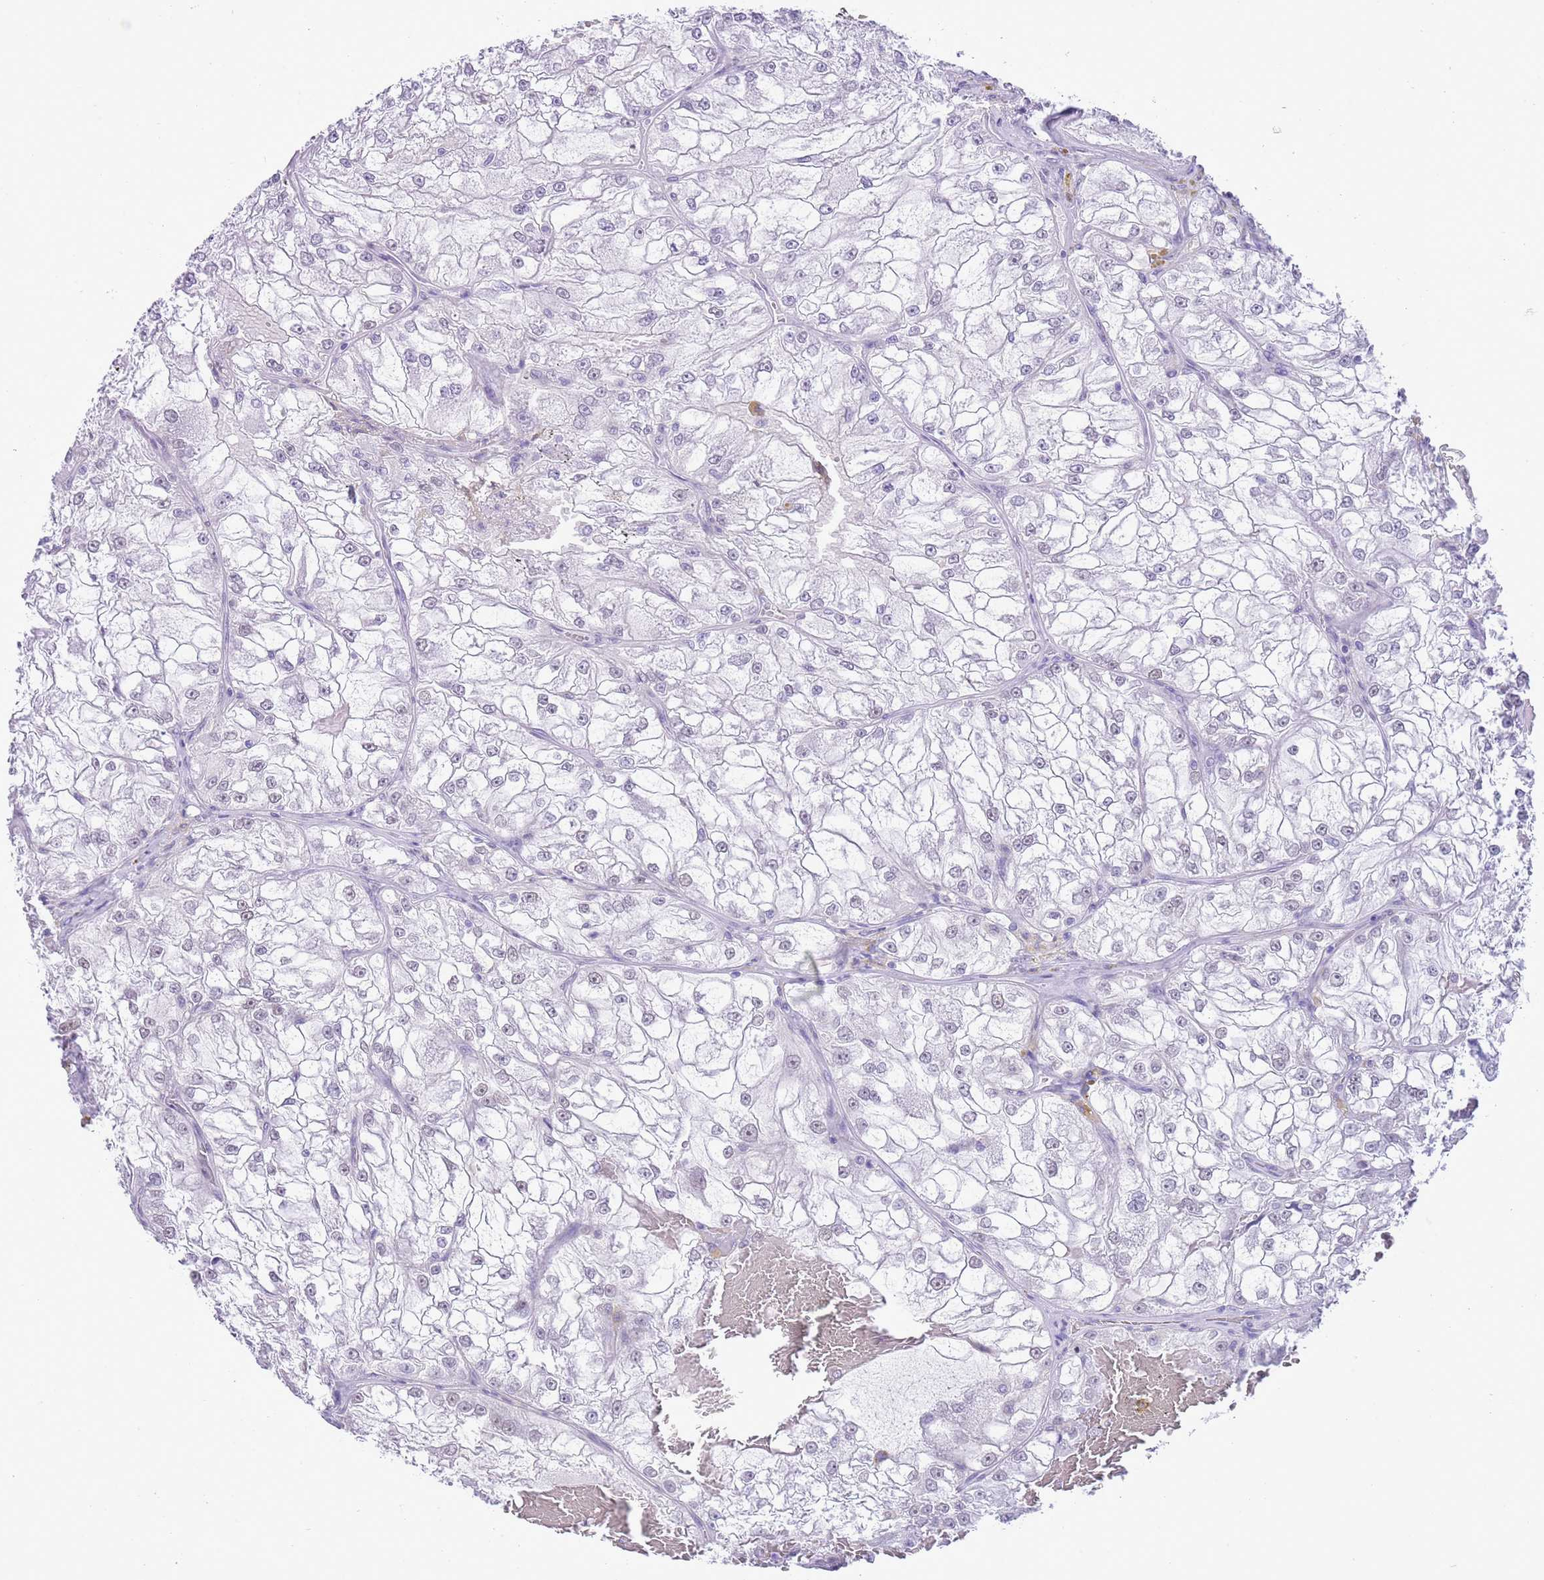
{"staining": {"intensity": "negative", "quantity": "none", "location": "none"}, "tissue": "renal cancer", "cell_type": "Tumor cells", "image_type": "cancer", "snomed": [{"axis": "morphology", "description": "Adenocarcinoma, NOS"}, {"axis": "topography", "description": "Kidney"}], "caption": "The immunohistochemistry micrograph has no significant positivity in tumor cells of adenocarcinoma (renal) tissue.", "gene": "PPP1R17", "patient": {"sex": "female", "age": 72}}